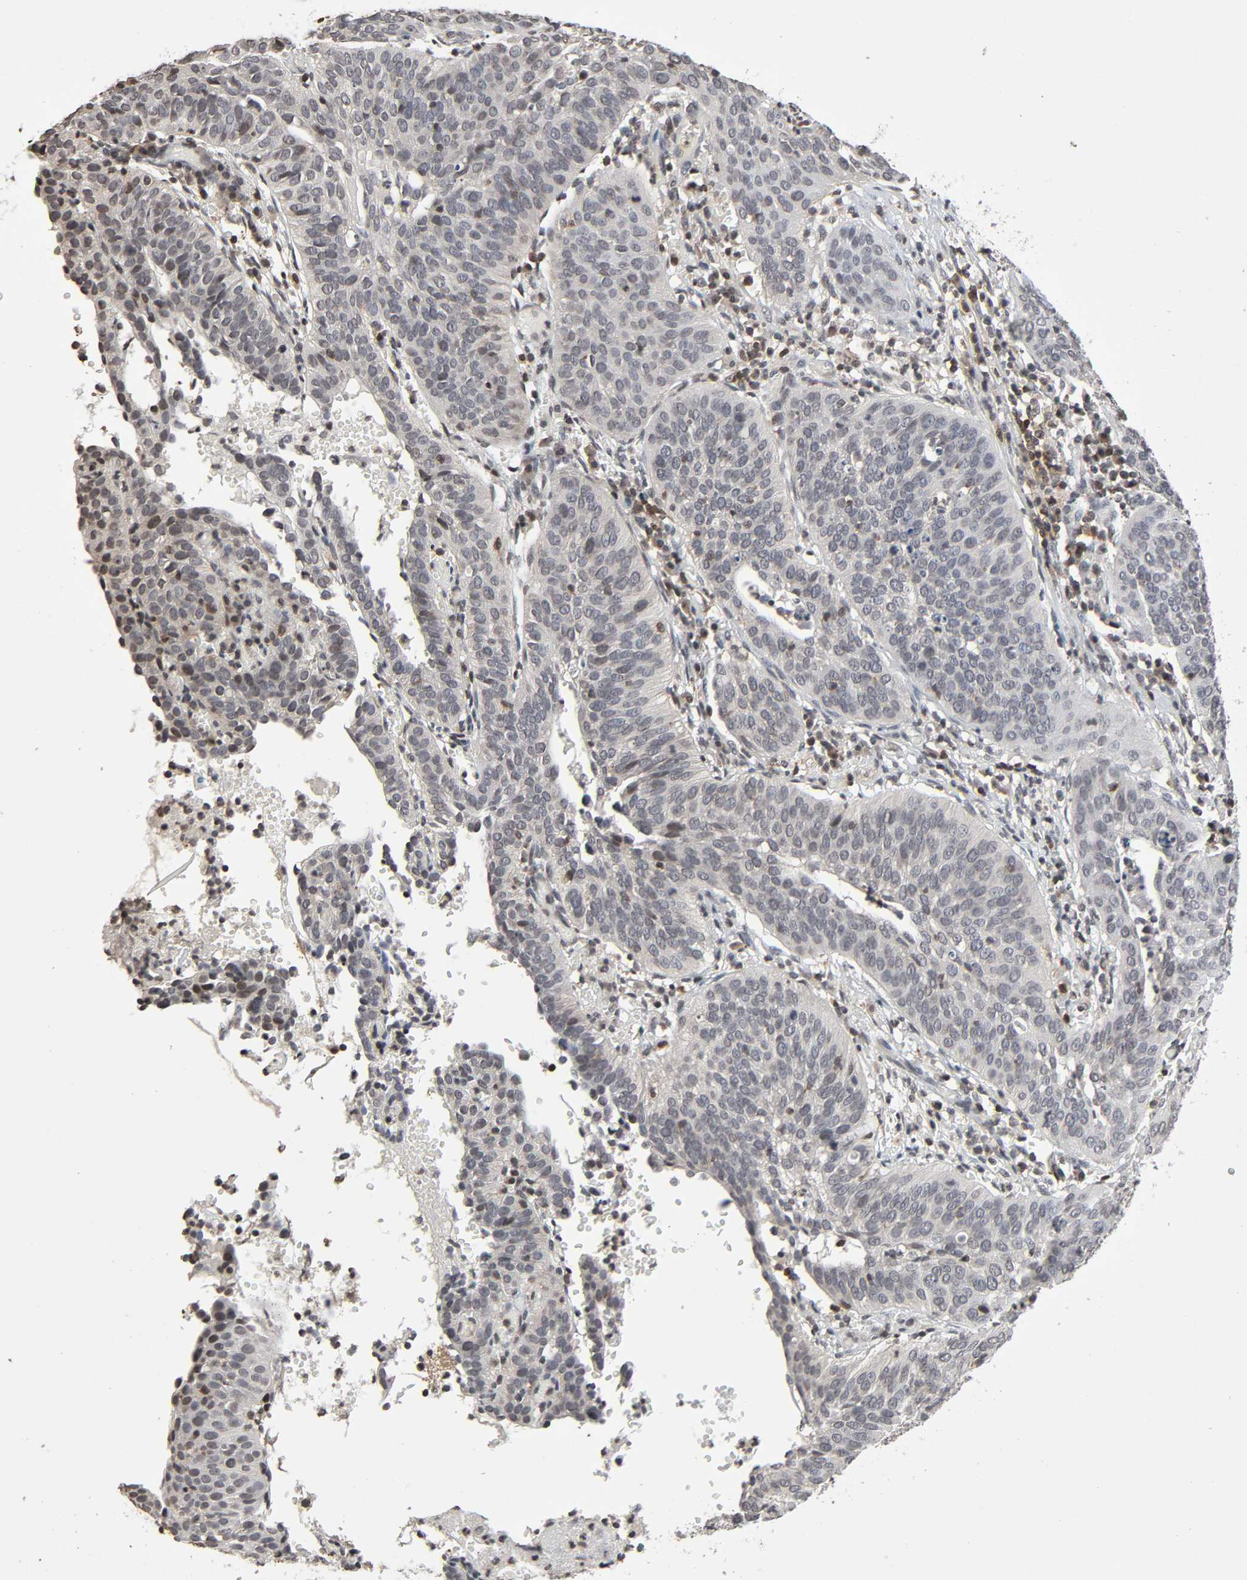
{"staining": {"intensity": "negative", "quantity": "none", "location": "none"}, "tissue": "cervical cancer", "cell_type": "Tumor cells", "image_type": "cancer", "snomed": [{"axis": "morphology", "description": "Squamous cell carcinoma, NOS"}, {"axis": "topography", "description": "Cervix"}], "caption": "Histopathology image shows no protein expression in tumor cells of cervical cancer tissue.", "gene": "STK4", "patient": {"sex": "female", "age": 39}}